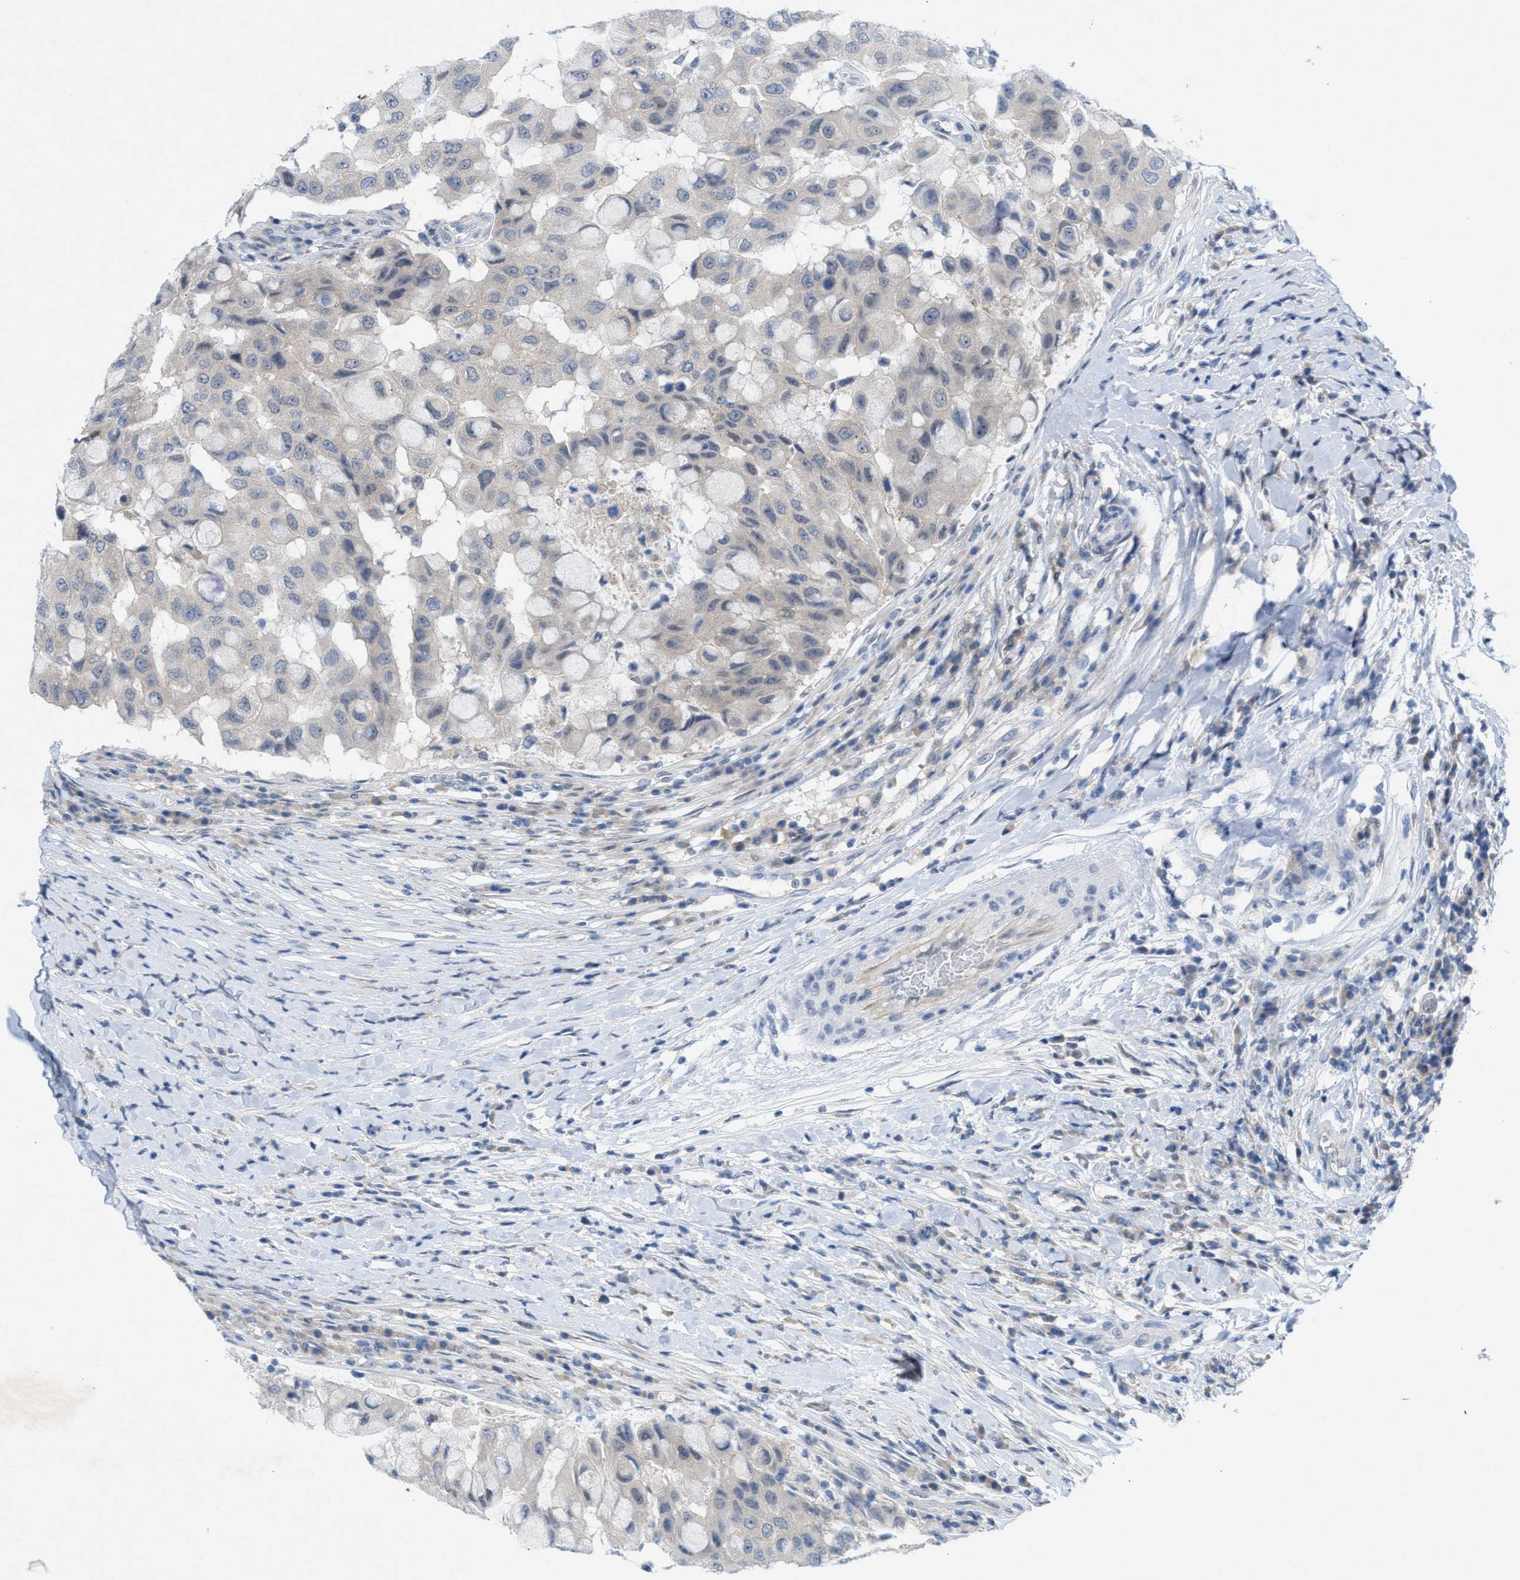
{"staining": {"intensity": "negative", "quantity": "none", "location": "none"}, "tissue": "breast cancer", "cell_type": "Tumor cells", "image_type": "cancer", "snomed": [{"axis": "morphology", "description": "Duct carcinoma"}, {"axis": "topography", "description": "Breast"}], "caption": "Immunohistochemistry of human breast infiltrating ductal carcinoma reveals no expression in tumor cells.", "gene": "WIPI2", "patient": {"sex": "female", "age": 27}}